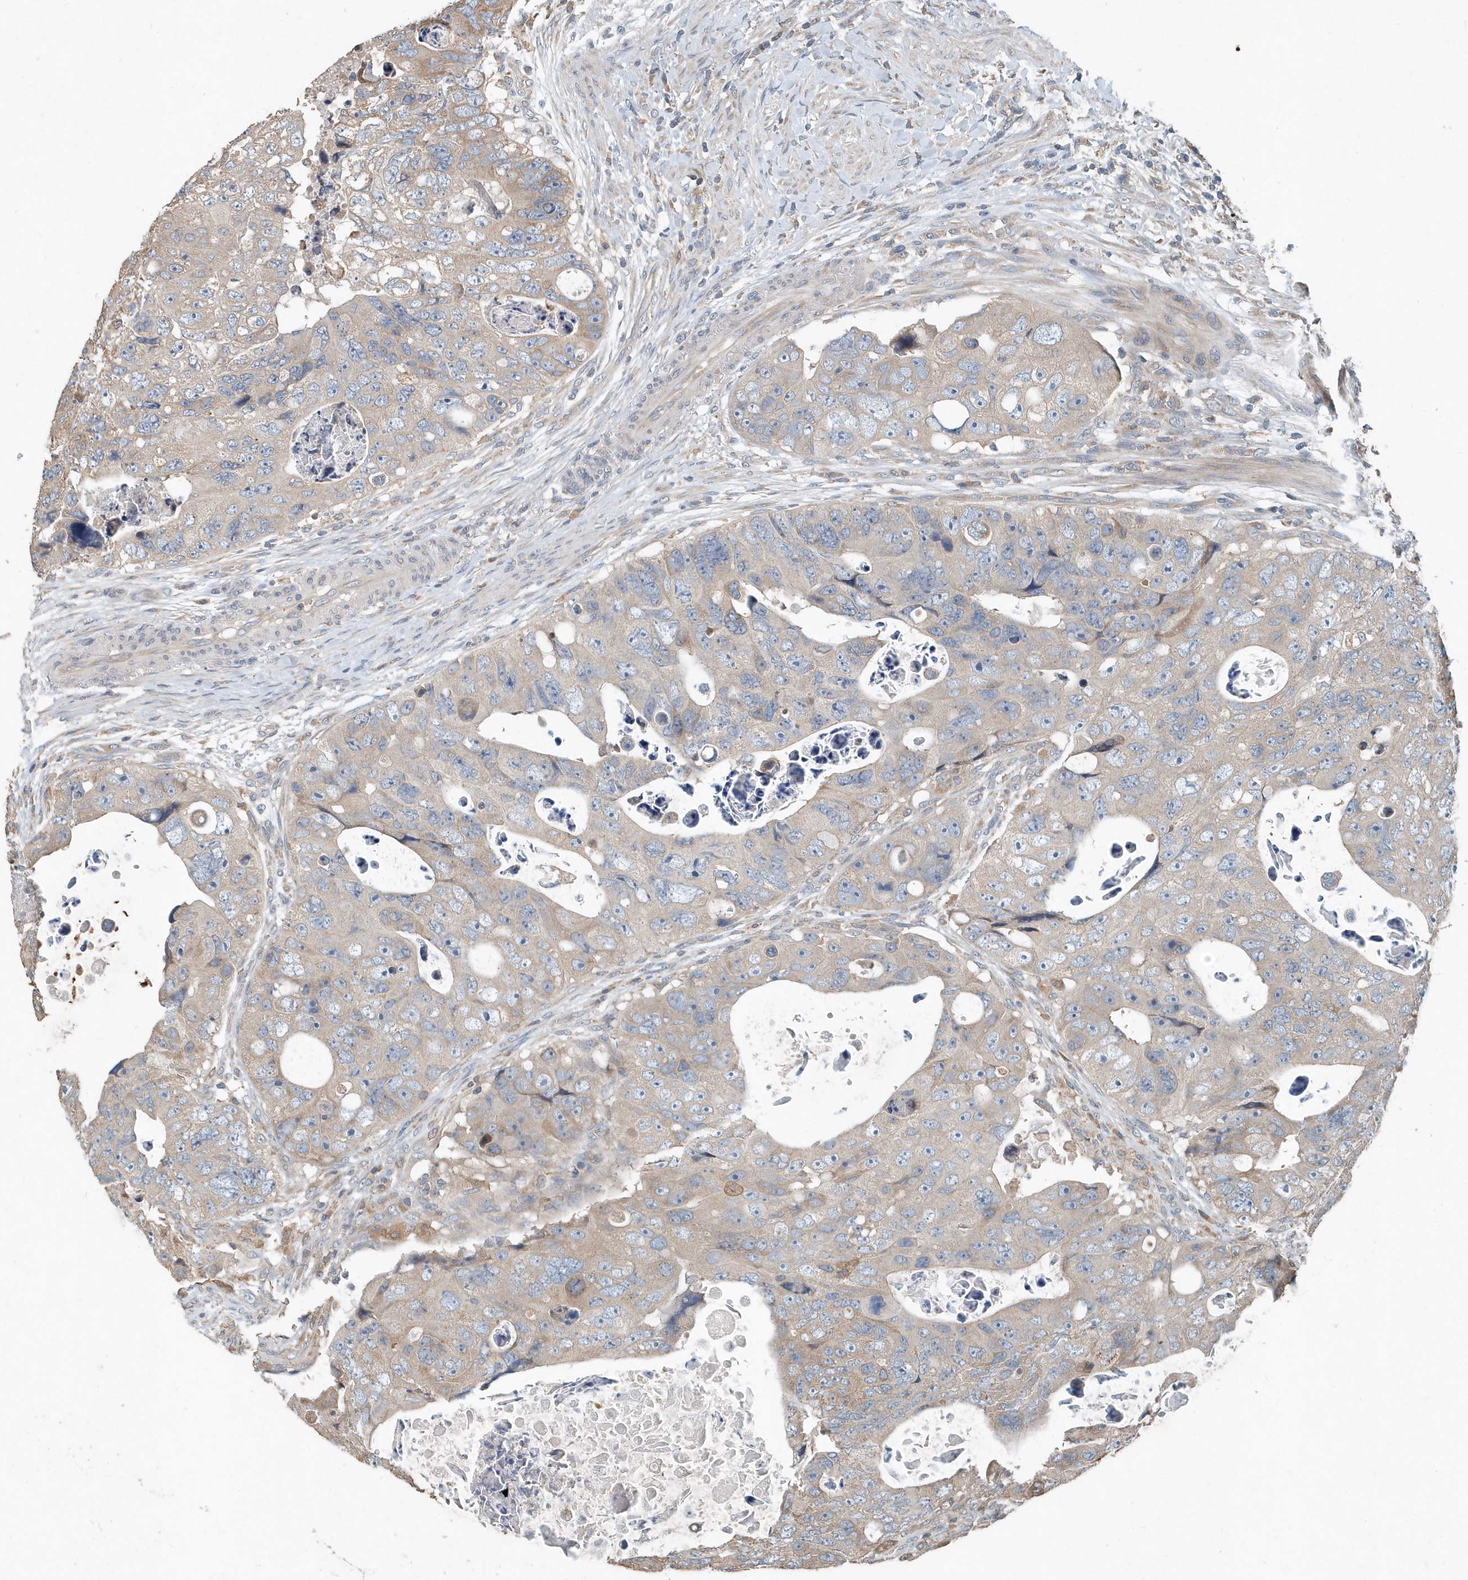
{"staining": {"intensity": "moderate", "quantity": "<25%", "location": "cytoplasmic/membranous"}, "tissue": "colorectal cancer", "cell_type": "Tumor cells", "image_type": "cancer", "snomed": [{"axis": "morphology", "description": "Adenocarcinoma, NOS"}, {"axis": "topography", "description": "Rectum"}], "caption": "A histopathology image showing moderate cytoplasmic/membranous expression in about <25% of tumor cells in adenocarcinoma (colorectal), as visualized by brown immunohistochemical staining.", "gene": "SCFD2", "patient": {"sex": "male", "age": 59}}